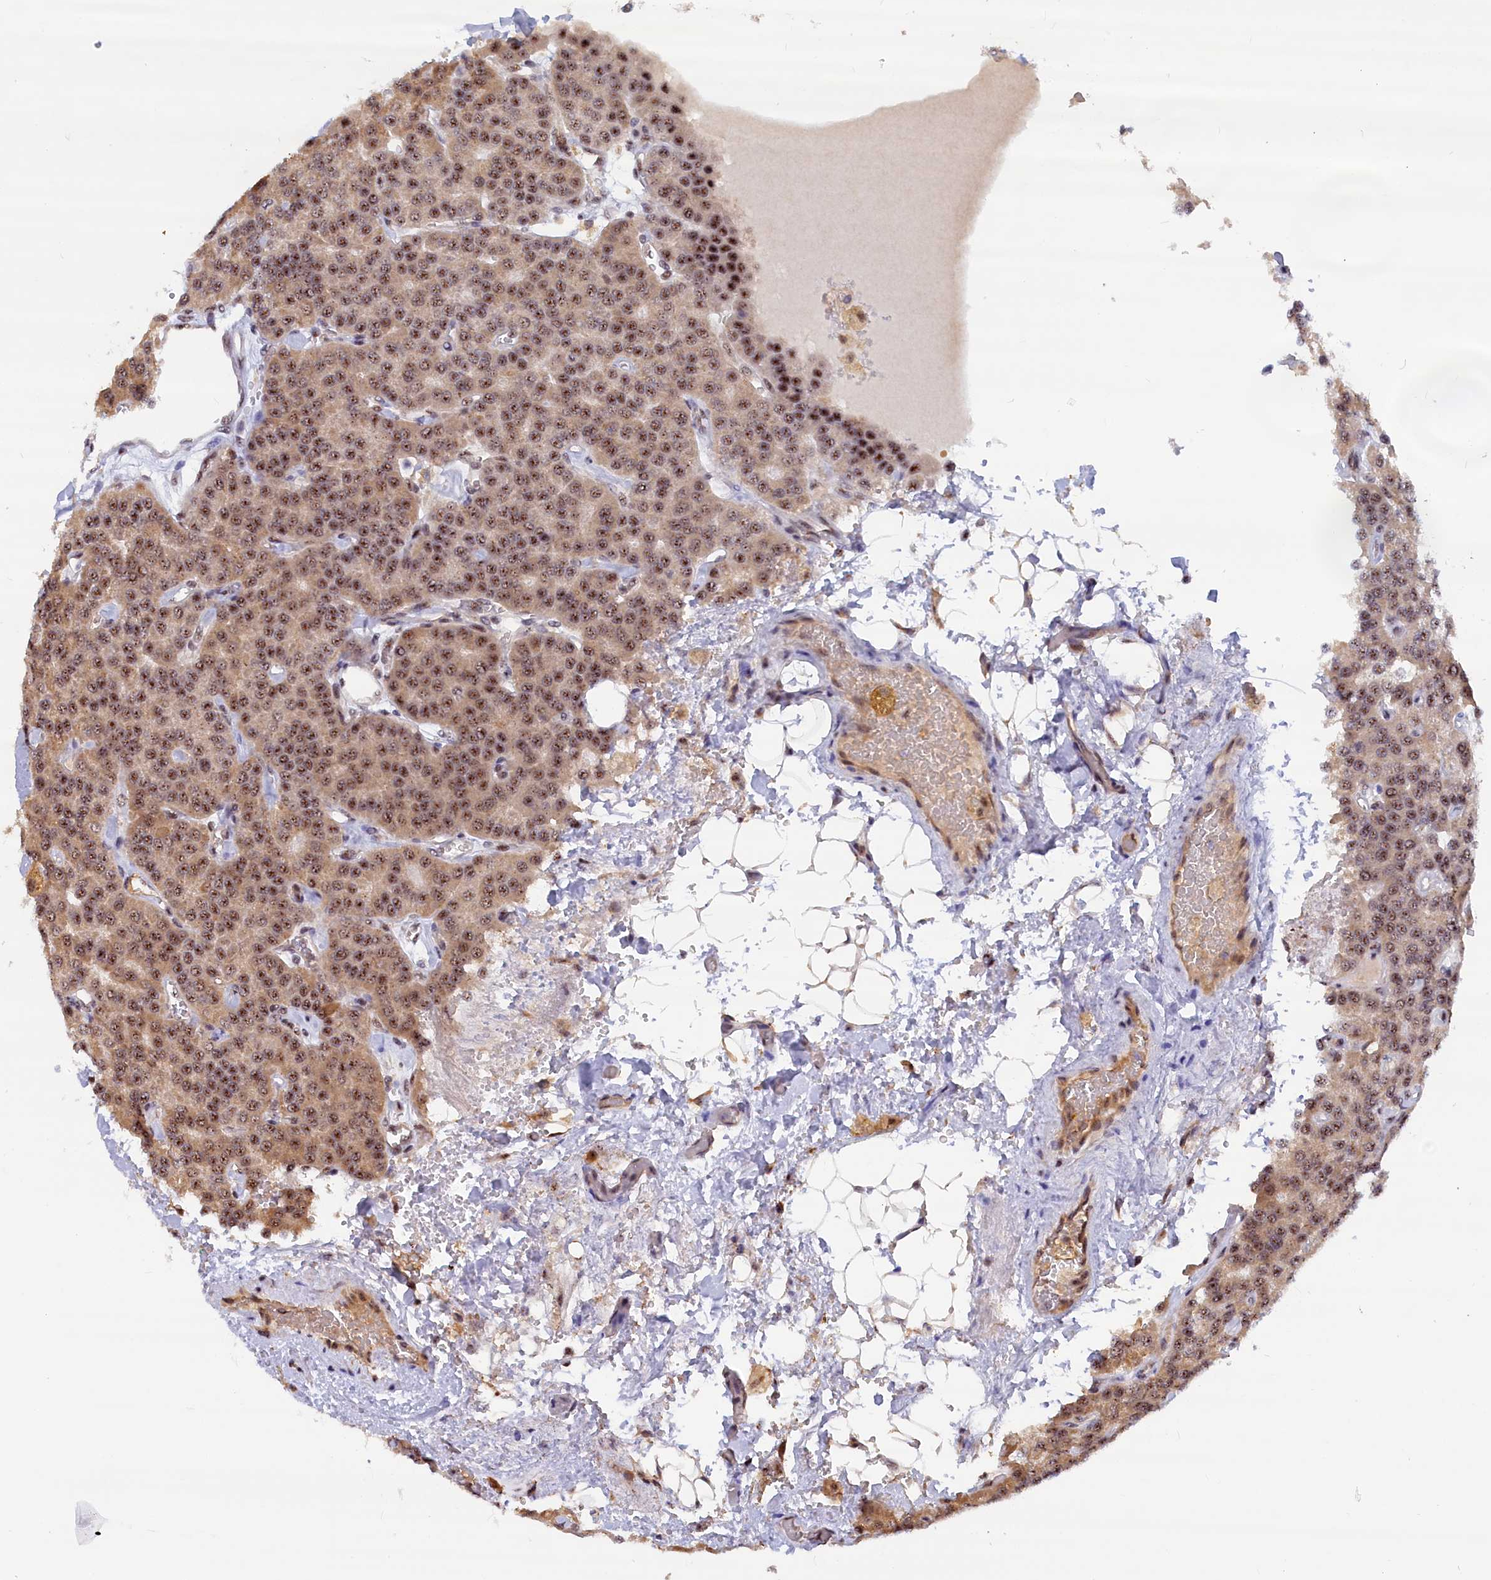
{"staining": {"intensity": "moderate", "quantity": ">75%", "location": "cytoplasmic/membranous,nuclear"}, "tissue": "parathyroid gland", "cell_type": "Glandular cells", "image_type": "normal", "snomed": [{"axis": "morphology", "description": "Normal tissue, NOS"}, {"axis": "morphology", "description": "Adenoma, NOS"}, {"axis": "topography", "description": "Parathyroid gland"}], "caption": "This image exhibits immunohistochemistry staining of unremarkable human parathyroid gland, with medium moderate cytoplasmic/membranous,nuclear positivity in approximately >75% of glandular cells.", "gene": "TAB1", "patient": {"sex": "female", "age": 86}}